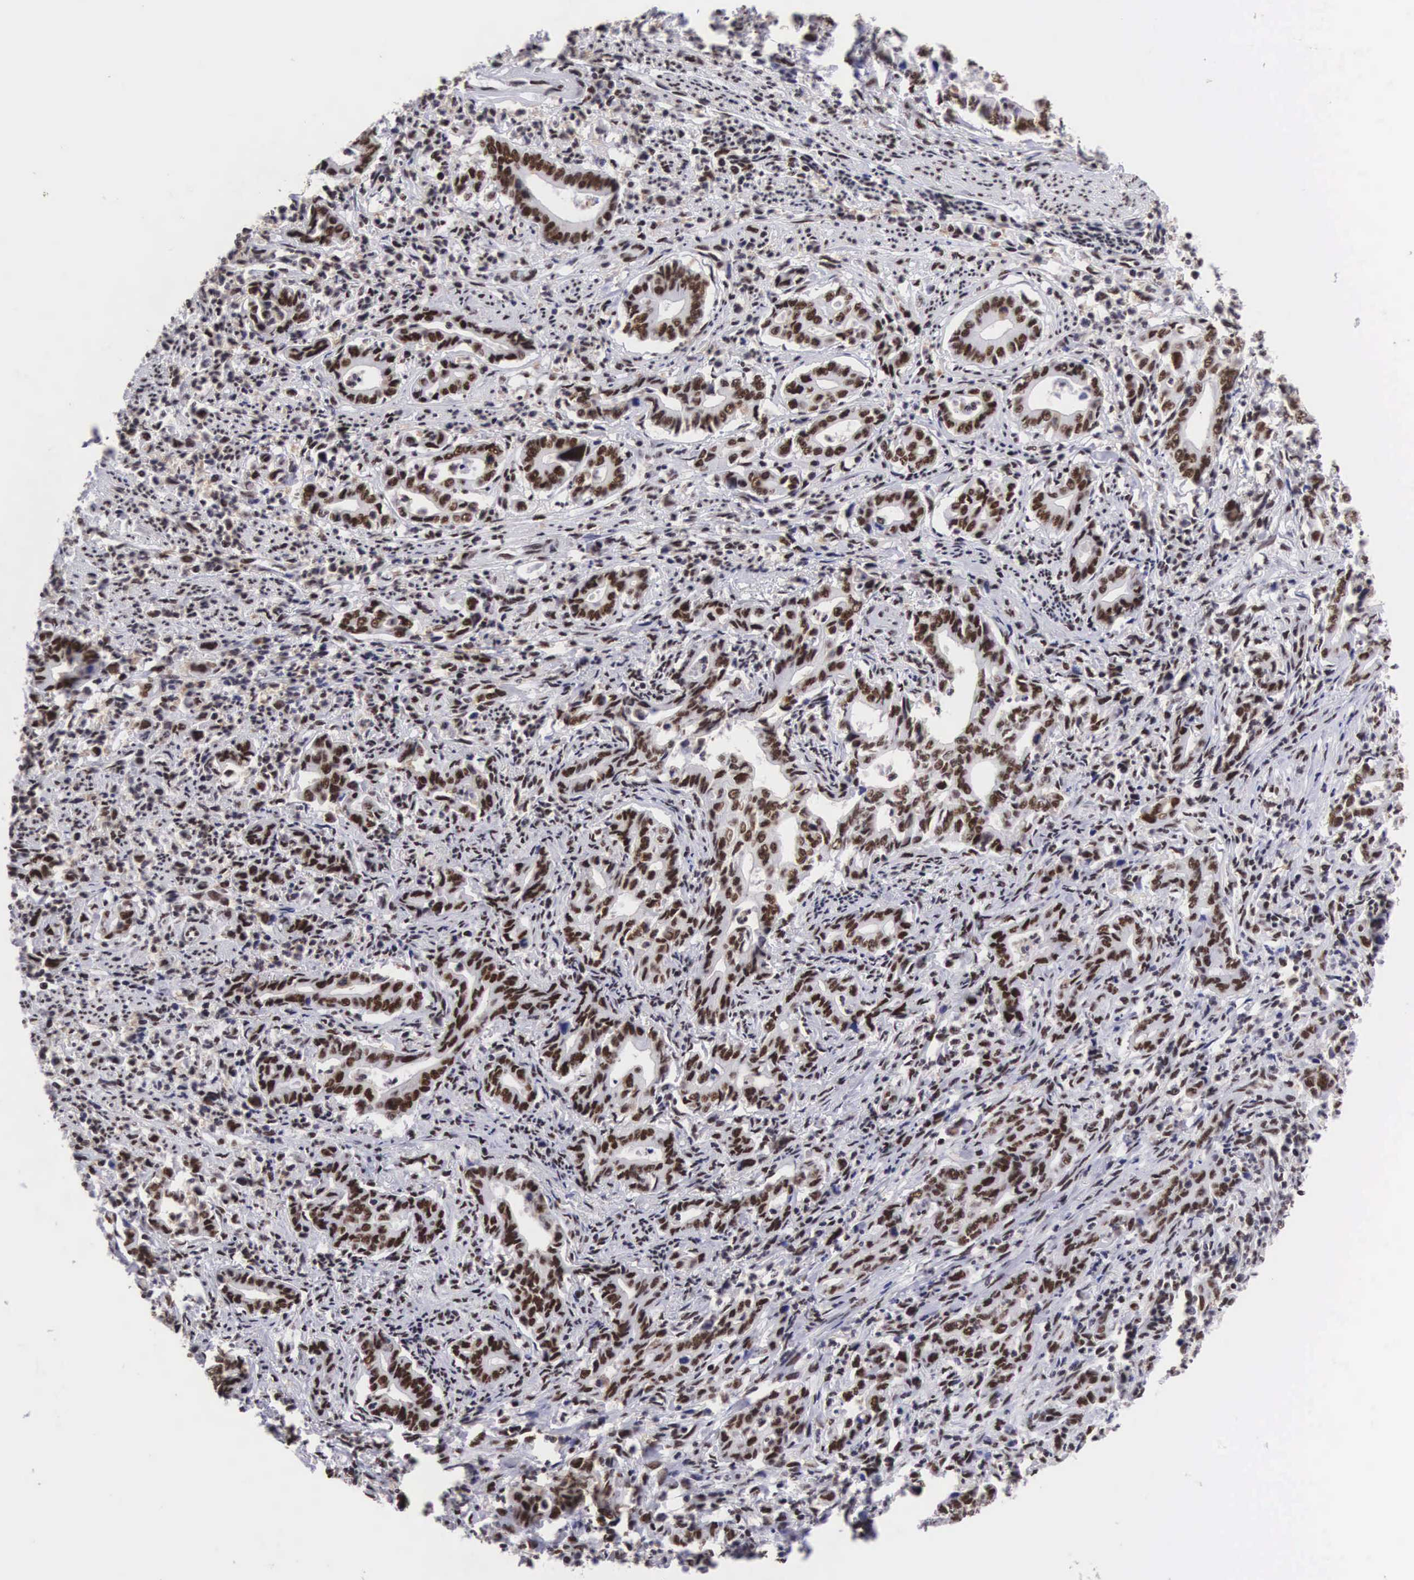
{"staining": {"intensity": "moderate", "quantity": ">75%", "location": "nuclear"}, "tissue": "stomach cancer", "cell_type": "Tumor cells", "image_type": "cancer", "snomed": [{"axis": "morphology", "description": "Adenocarcinoma, NOS"}, {"axis": "topography", "description": "Stomach"}], "caption": "A brown stain highlights moderate nuclear positivity of a protein in adenocarcinoma (stomach) tumor cells. (IHC, brightfield microscopy, high magnification).", "gene": "SF3A1", "patient": {"sex": "female", "age": 76}}